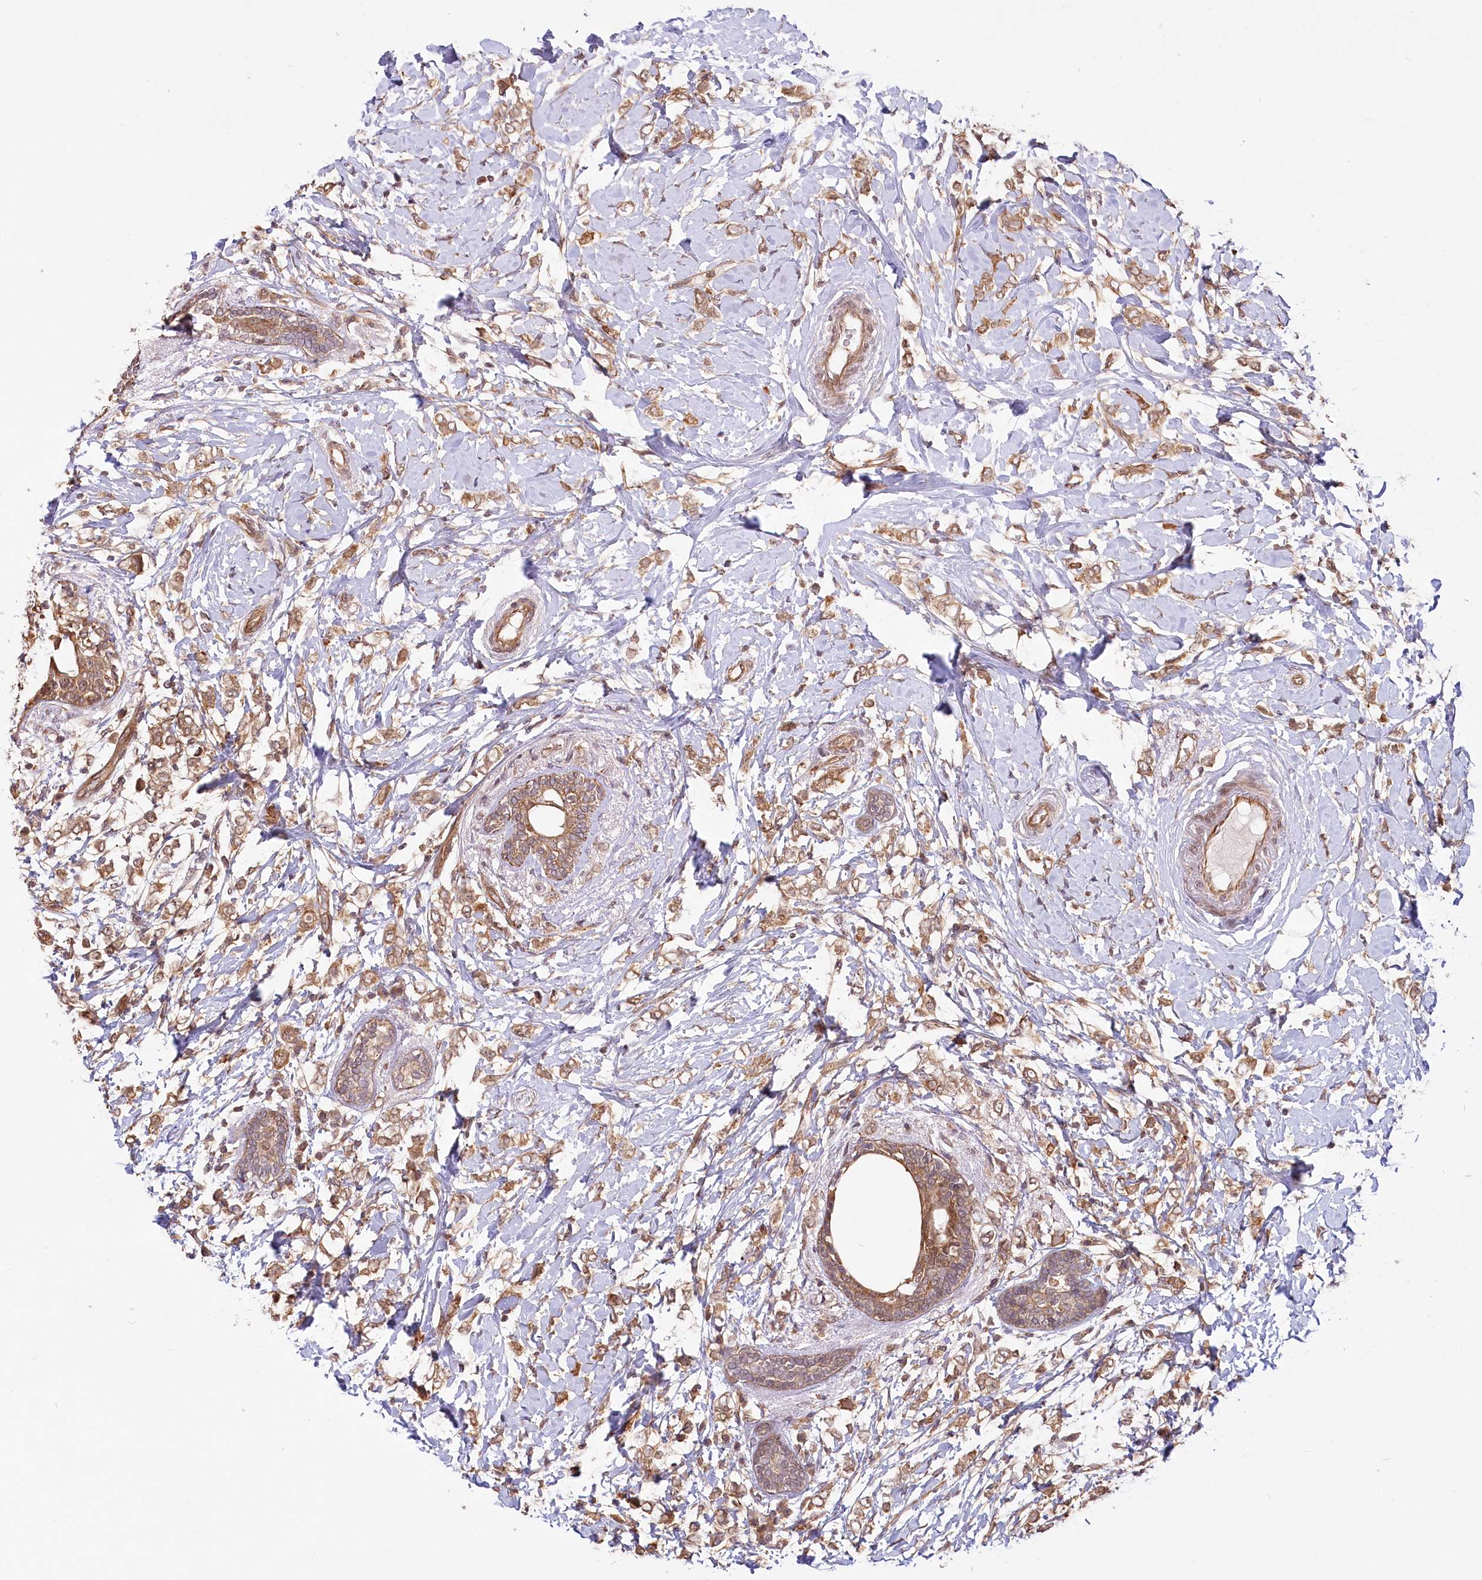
{"staining": {"intensity": "moderate", "quantity": ">75%", "location": "cytoplasmic/membranous"}, "tissue": "breast cancer", "cell_type": "Tumor cells", "image_type": "cancer", "snomed": [{"axis": "morphology", "description": "Normal tissue, NOS"}, {"axis": "morphology", "description": "Lobular carcinoma"}, {"axis": "topography", "description": "Breast"}], "caption": "An immunohistochemistry (IHC) image of tumor tissue is shown. Protein staining in brown shows moderate cytoplasmic/membranous positivity in lobular carcinoma (breast) within tumor cells.", "gene": "CEP70", "patient": {"sex": "female", "age": 47}}